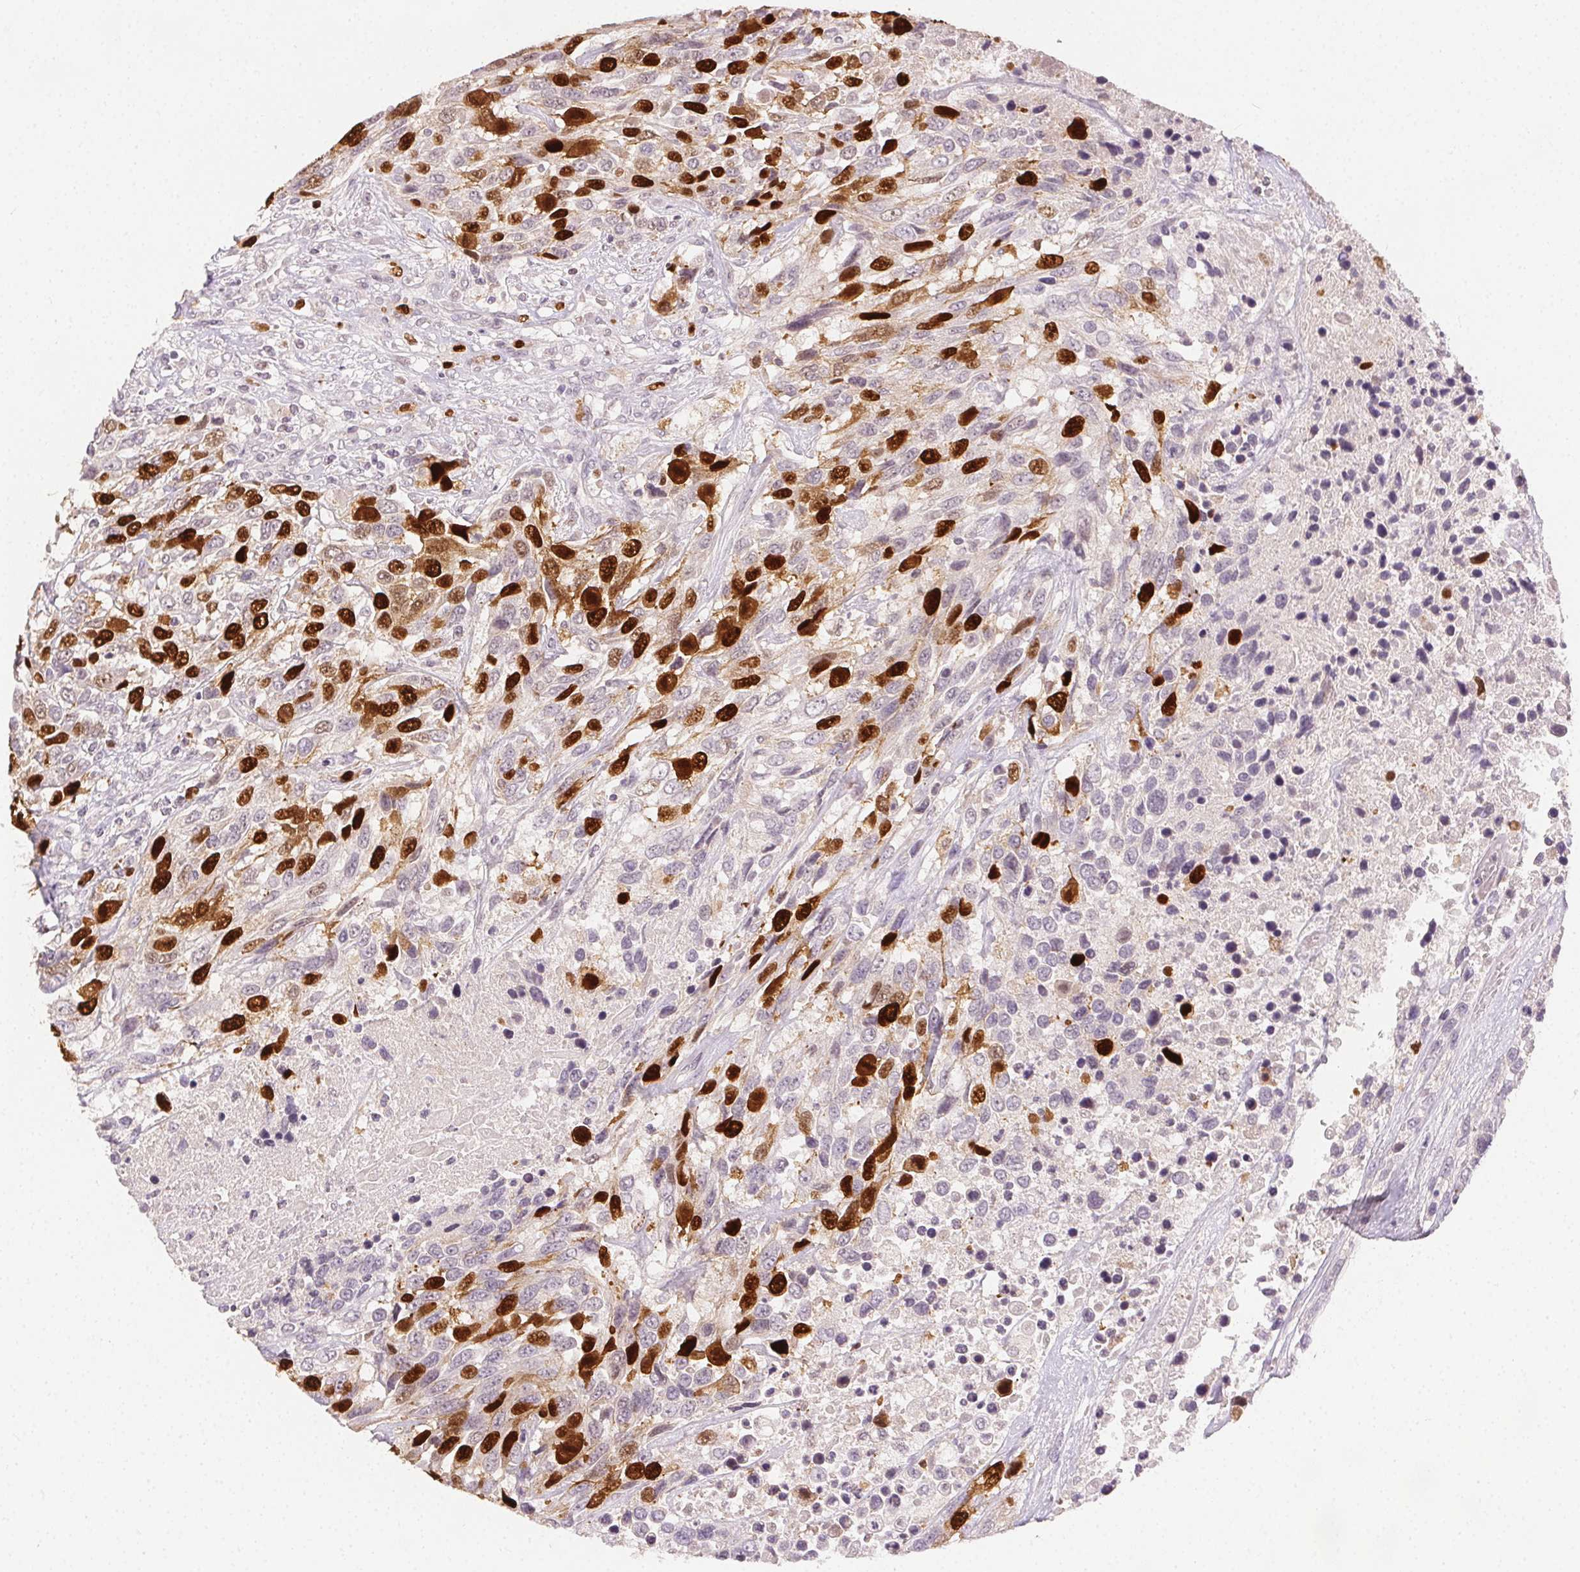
{"staining": {"intensity": "strong", "quantity": "25%-75%", "location": "nuclear"}, "tissue": "urothelial cancer", "cell_type": "Tumor cells", "image_type": "cancer", "snomed": [{"axis": "morphology", "description": "Urothelial carcinoma, High grade"}, {"axis": "topography", "description": "Urinary bladder"}], "caption": "Urothelial cancer stained with a protein marker shows strong staining in tumor cells.", "gene": "ANLN", "patient": {"sex": "female", "age": 70}}